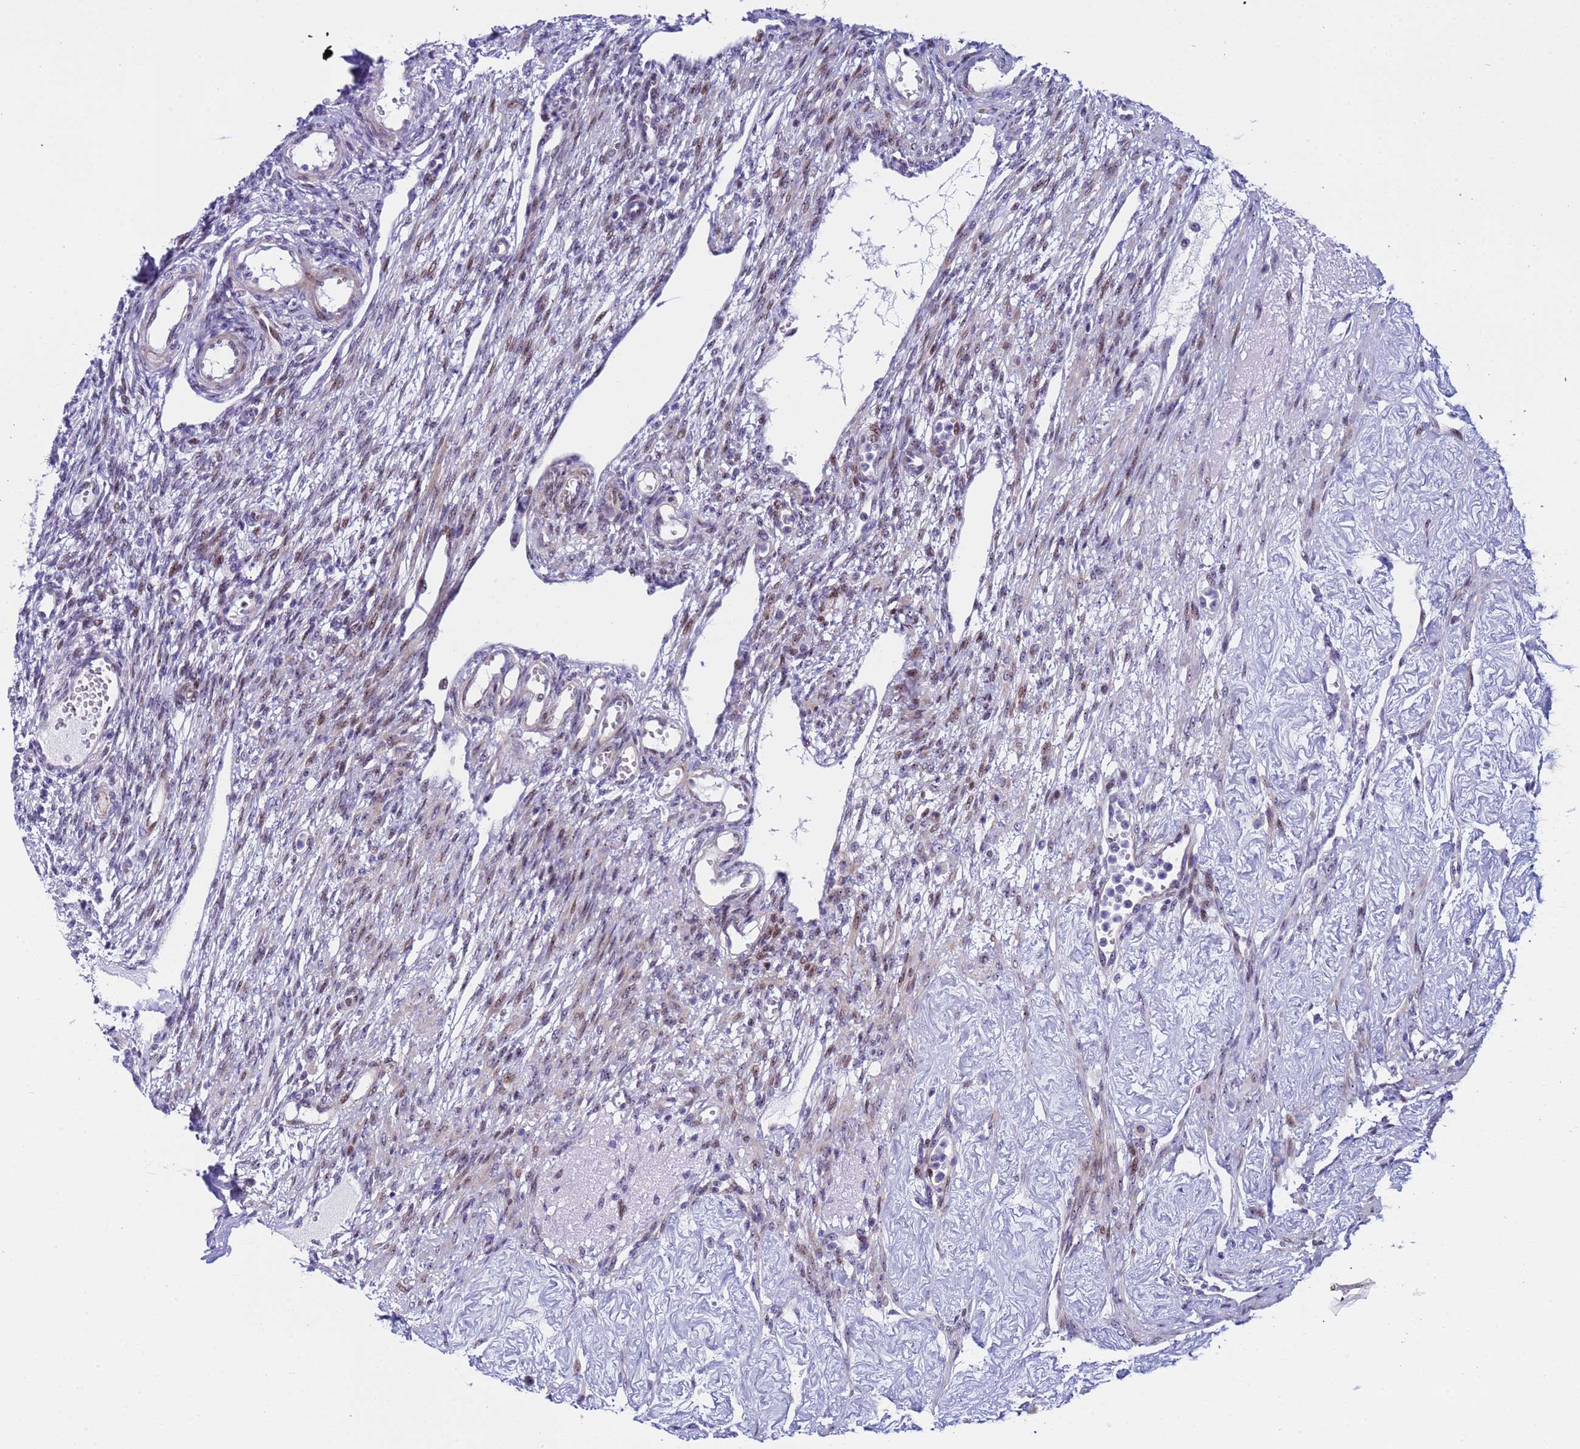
{"staining": {"intensity": "weak", "quantity": "<25%", "location": "nuclear"}, "tissue": "ovary", "cell_type": "Ovarian stroma cells", "image_type": "normal", "snomed": [{"axis": "morphology", "description": "Normal tissue, NOS"}, {"axis": "morphology", "description": "Cyst, NOS"}, {"axis": "topography", "description": "Ovary"}], "caption": "Immunohistochemistry of benign human ovary shows no staining in ovarian stroma cells.", "gene": "POP5", "patient": {"sex": "female", "age": 33}}